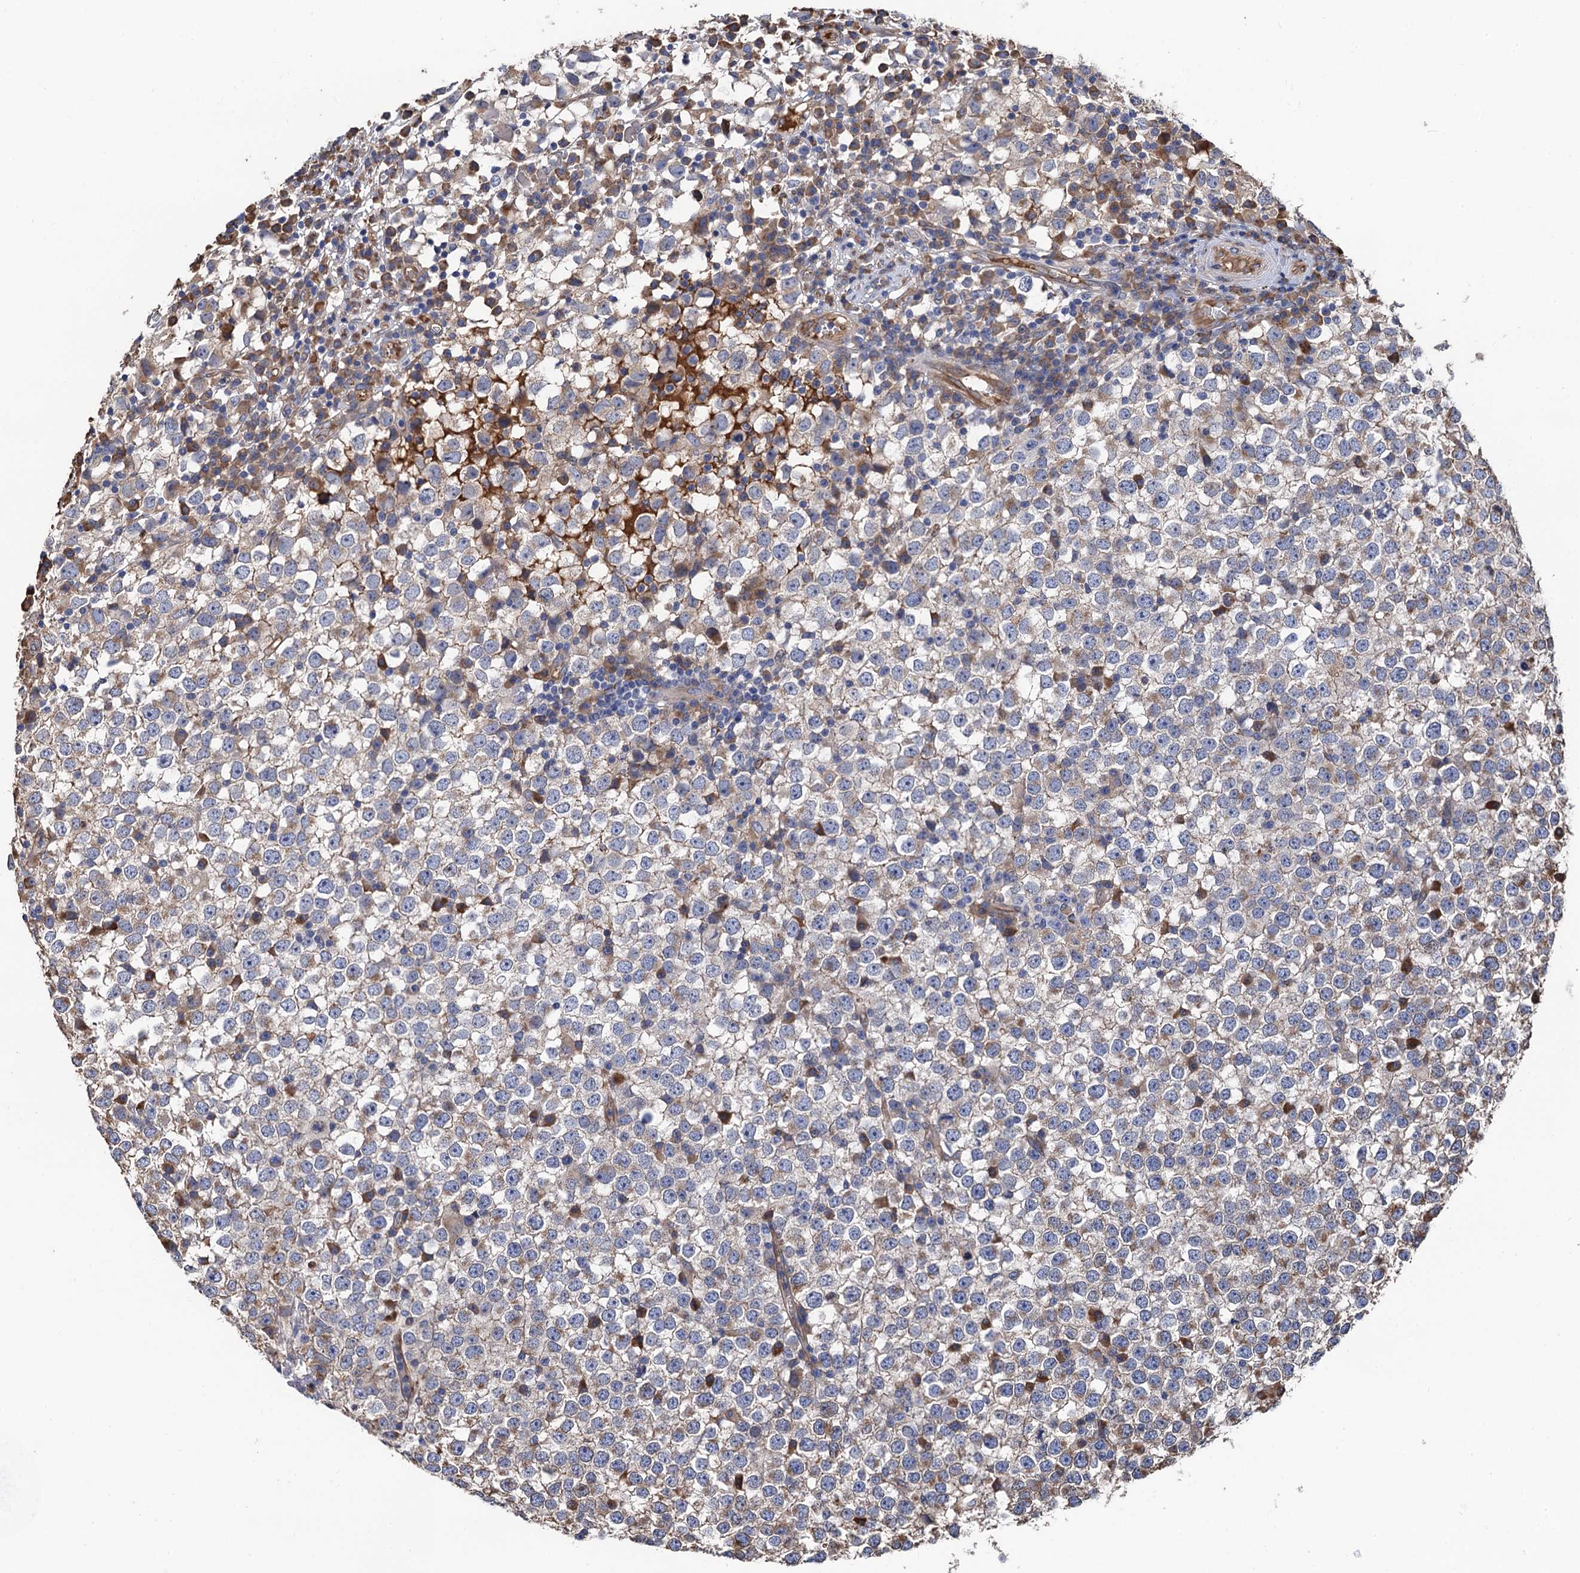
{"staining": {"intensity": "weak", "quantity": "<25%", "location": "cytoplasmic/membranous"}, "tissue": "testis cancer", "cell_type": "Tumor cells", "image_type": "cancer", "snomed": [{"axis": "morphology", "description": "Seminoma, NOS"}, {"axis": "topography", "description": "Testis"}], "caption": "Immunohistochemical staining of seminoma (testis) displays no significant staining in tumor cells.", "gene": "CNNM1", "patient": {"sex": "male", "age": 65}}